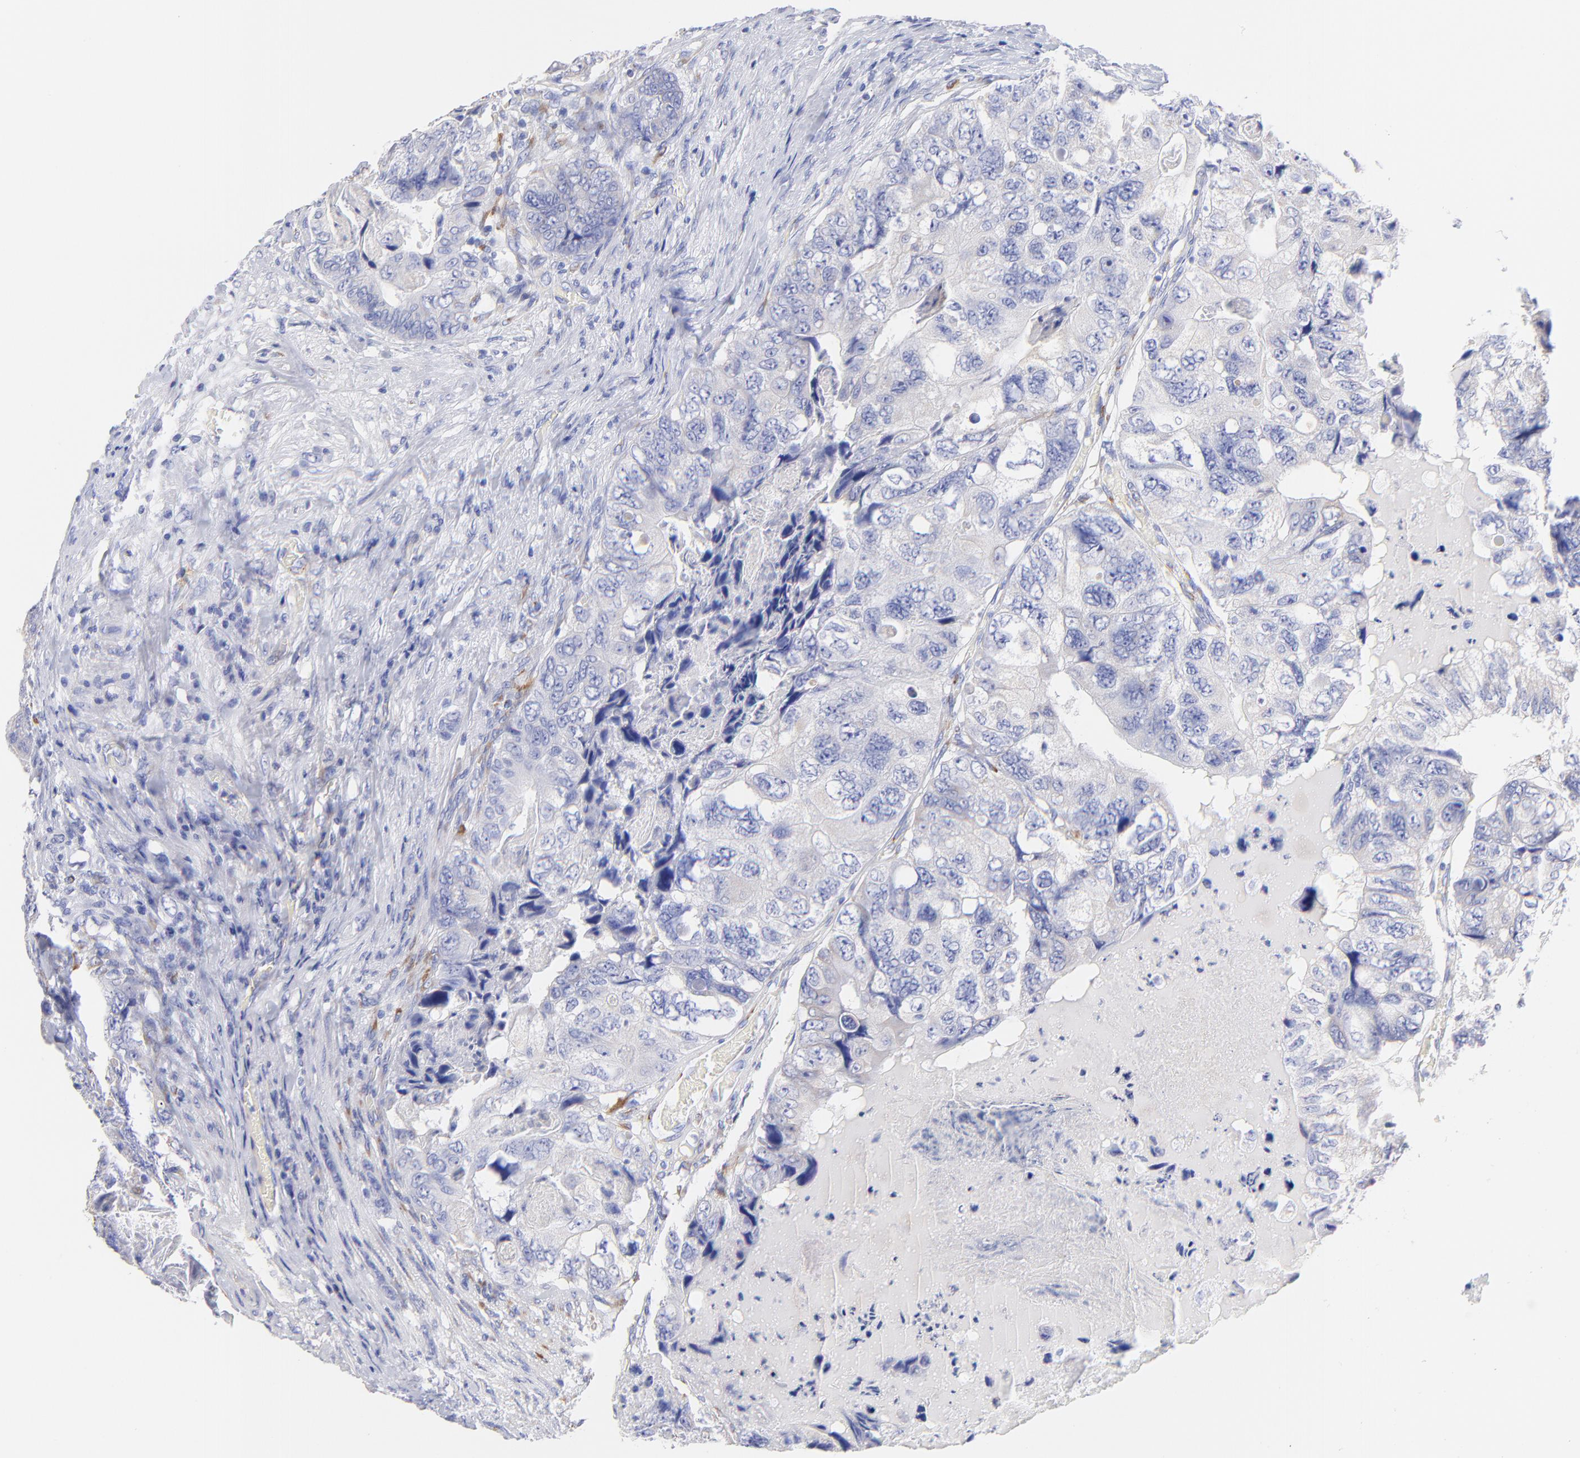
{"staining": {"intensity": "weak", "quantity": "<25%", "location": "cytoplasmic/membranous"}, "tissue": "colorectal cancer", "cell_type": "Tumor cells", "image_type": "cancer", "snomed": [{"axis": "morphology", "description": "Adenocarcinoma, NOS"}, {"axis": "topography", "description": "Rectum"}], "caption": "Histopathology image shows no protein expression in tumor cells of colorectal cancer (adenocarcinoma) tissue.", "gene": "C1QTNF6", "patient": {"sex": "female", "age": 82}}